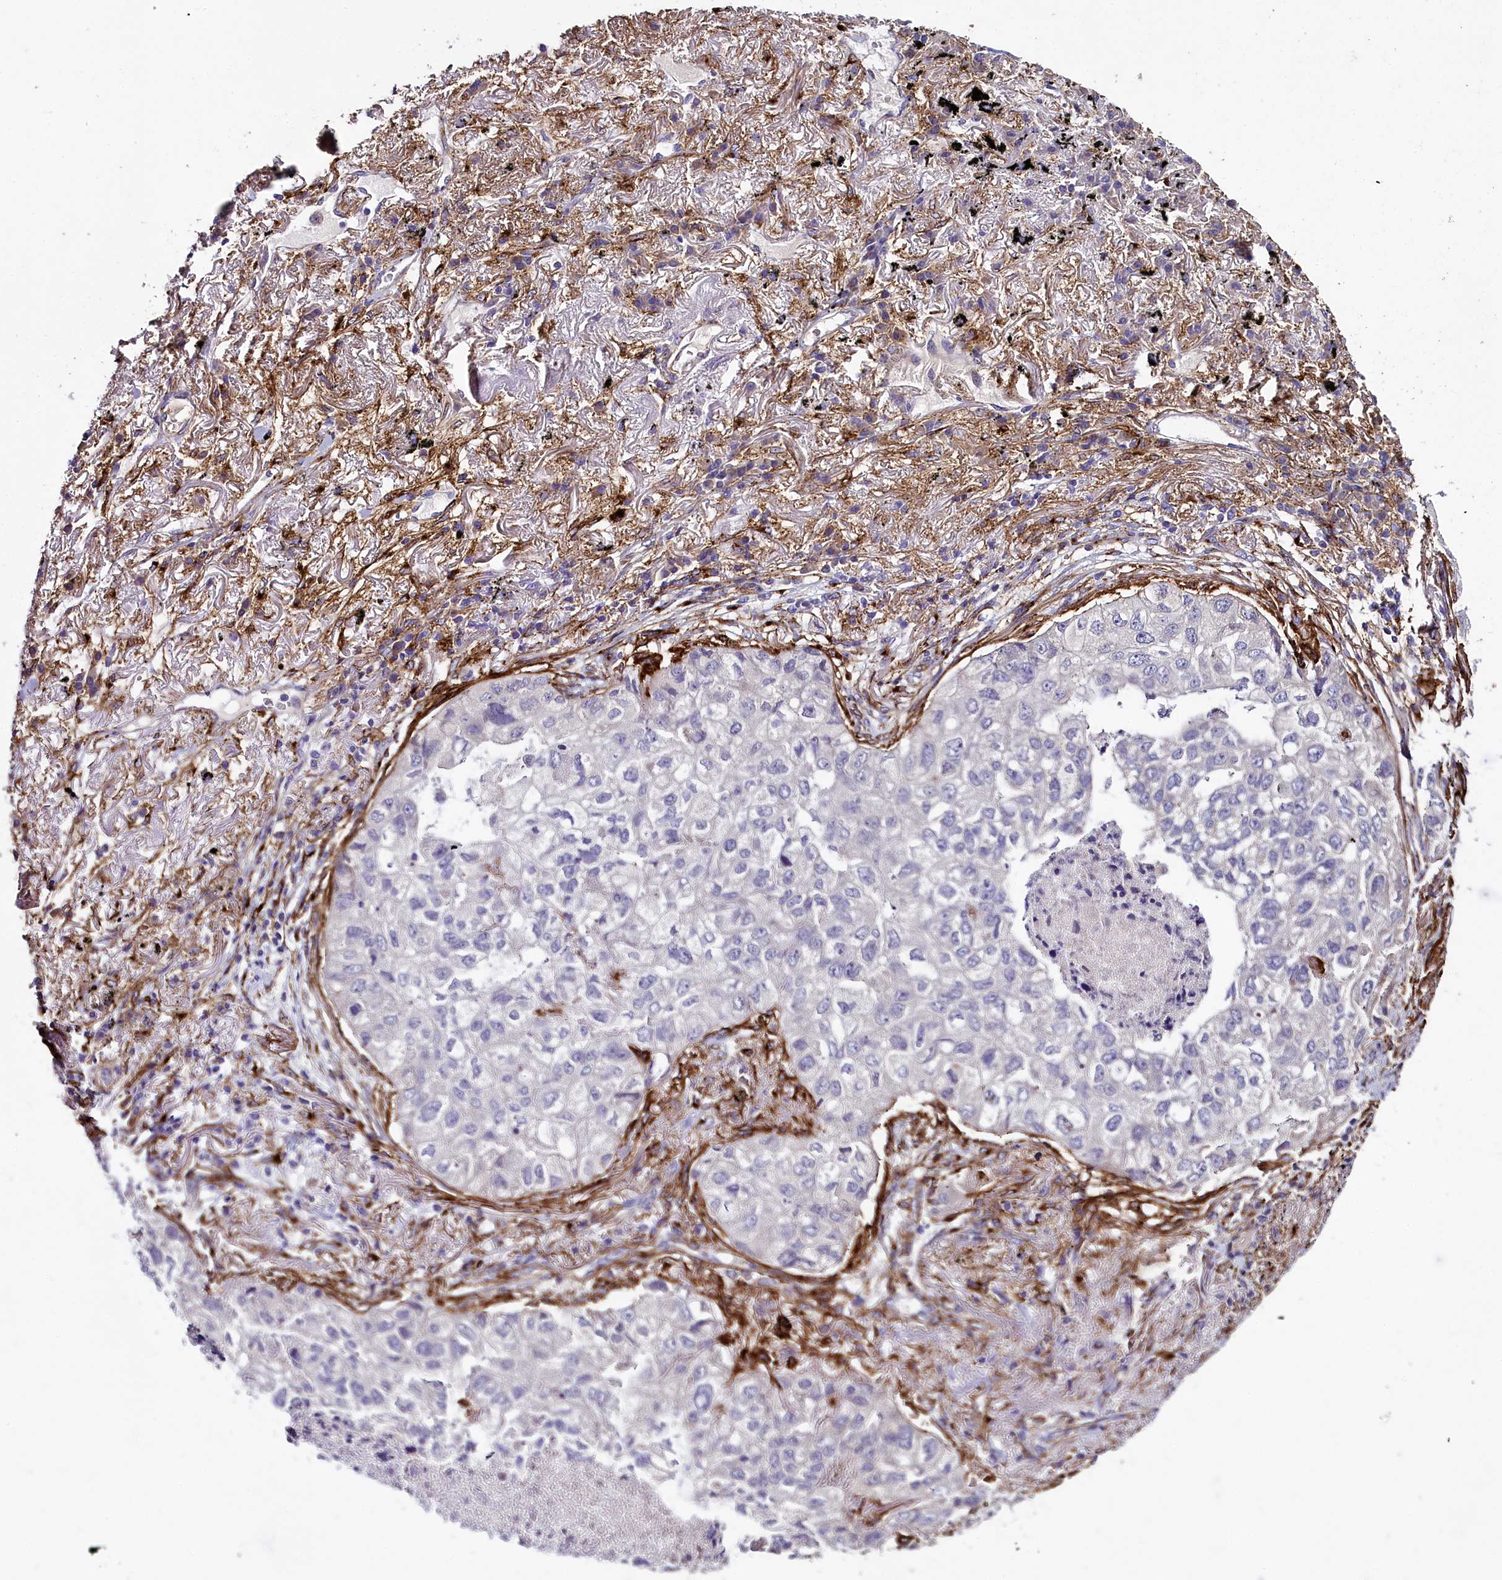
{"staining": {"intensity": "negative", "quantity": "none", "location": "none"}, "tissue": "lung cancer", "cell_type": "Tumor cells", "image_type": "cancer", "snomed": [{"axis": "morphology", "description": "Adenocarcinoma, NOS"}, {"axis": "topography", "description": "Lung"}], "caption": "The histopathology image demonstrates no staining of tumor cells in adenocarcinoma (lung). The staining was performed using DAB to visualize the protein expression in brown, while the nuclei were stained in blue with hematoxylin (Magnification: 20x).", "gene": "MRC2", "patient": {"sex": "male", "age": 65}}